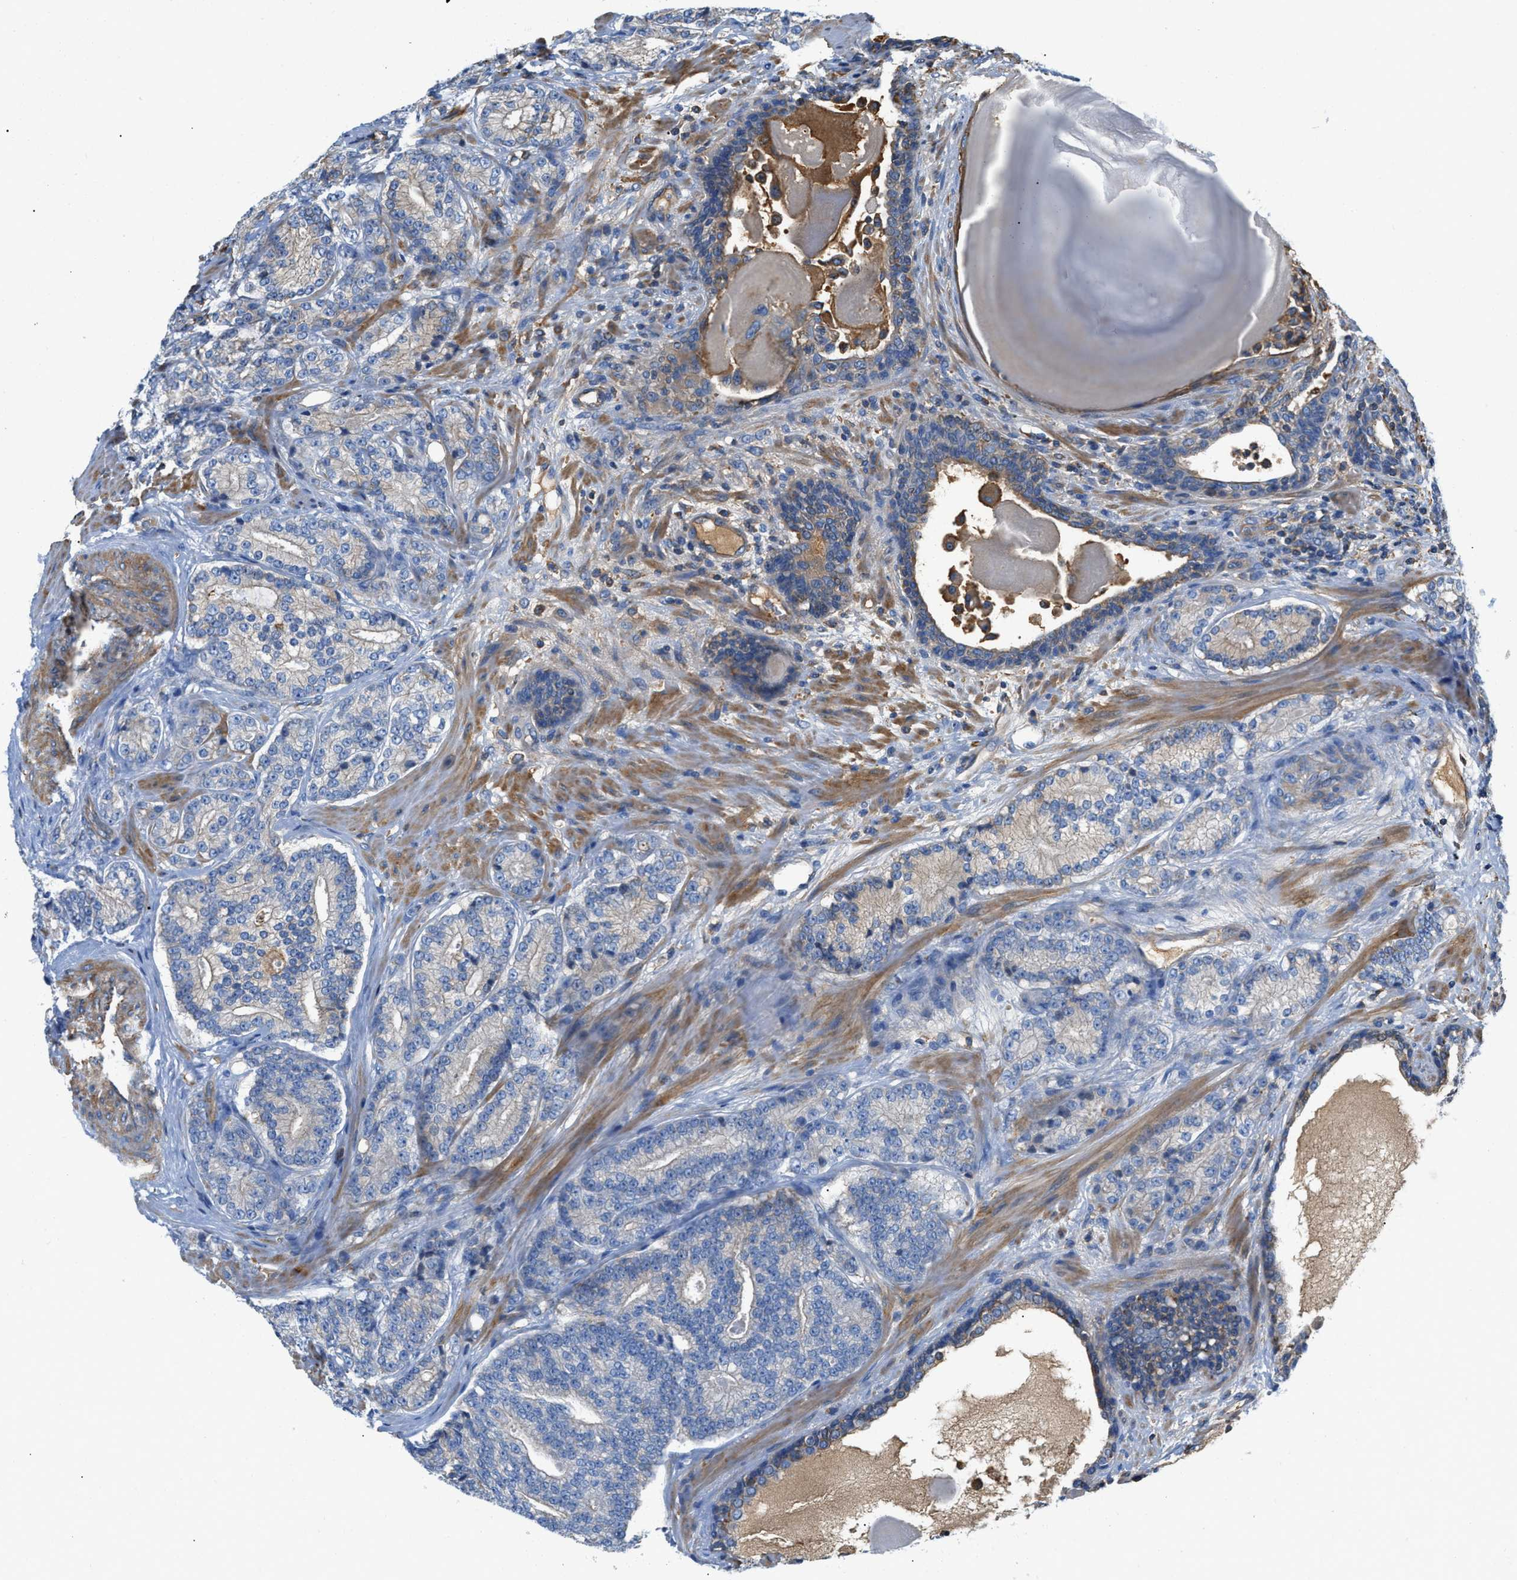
{"staining": {"intensity": "weak", "quantity": "<25%", "location": "cytoplasmic/membranous"}, "tissue": "prostate cancer", "cell_type": "Tumor cells", "image_type": "cancer", "snomed": [{"axis": "morphology", "description": "Adenocarcinoma, High grade"}, {"axis": "topography", "description": "Prostate"}], "caption": "Tumor cells are negative for brown protein staining in prostate high-grade adenocarcinoma.", "gene": "ATP6V0D1", "patient": {"sex": "male", "age": 61}}